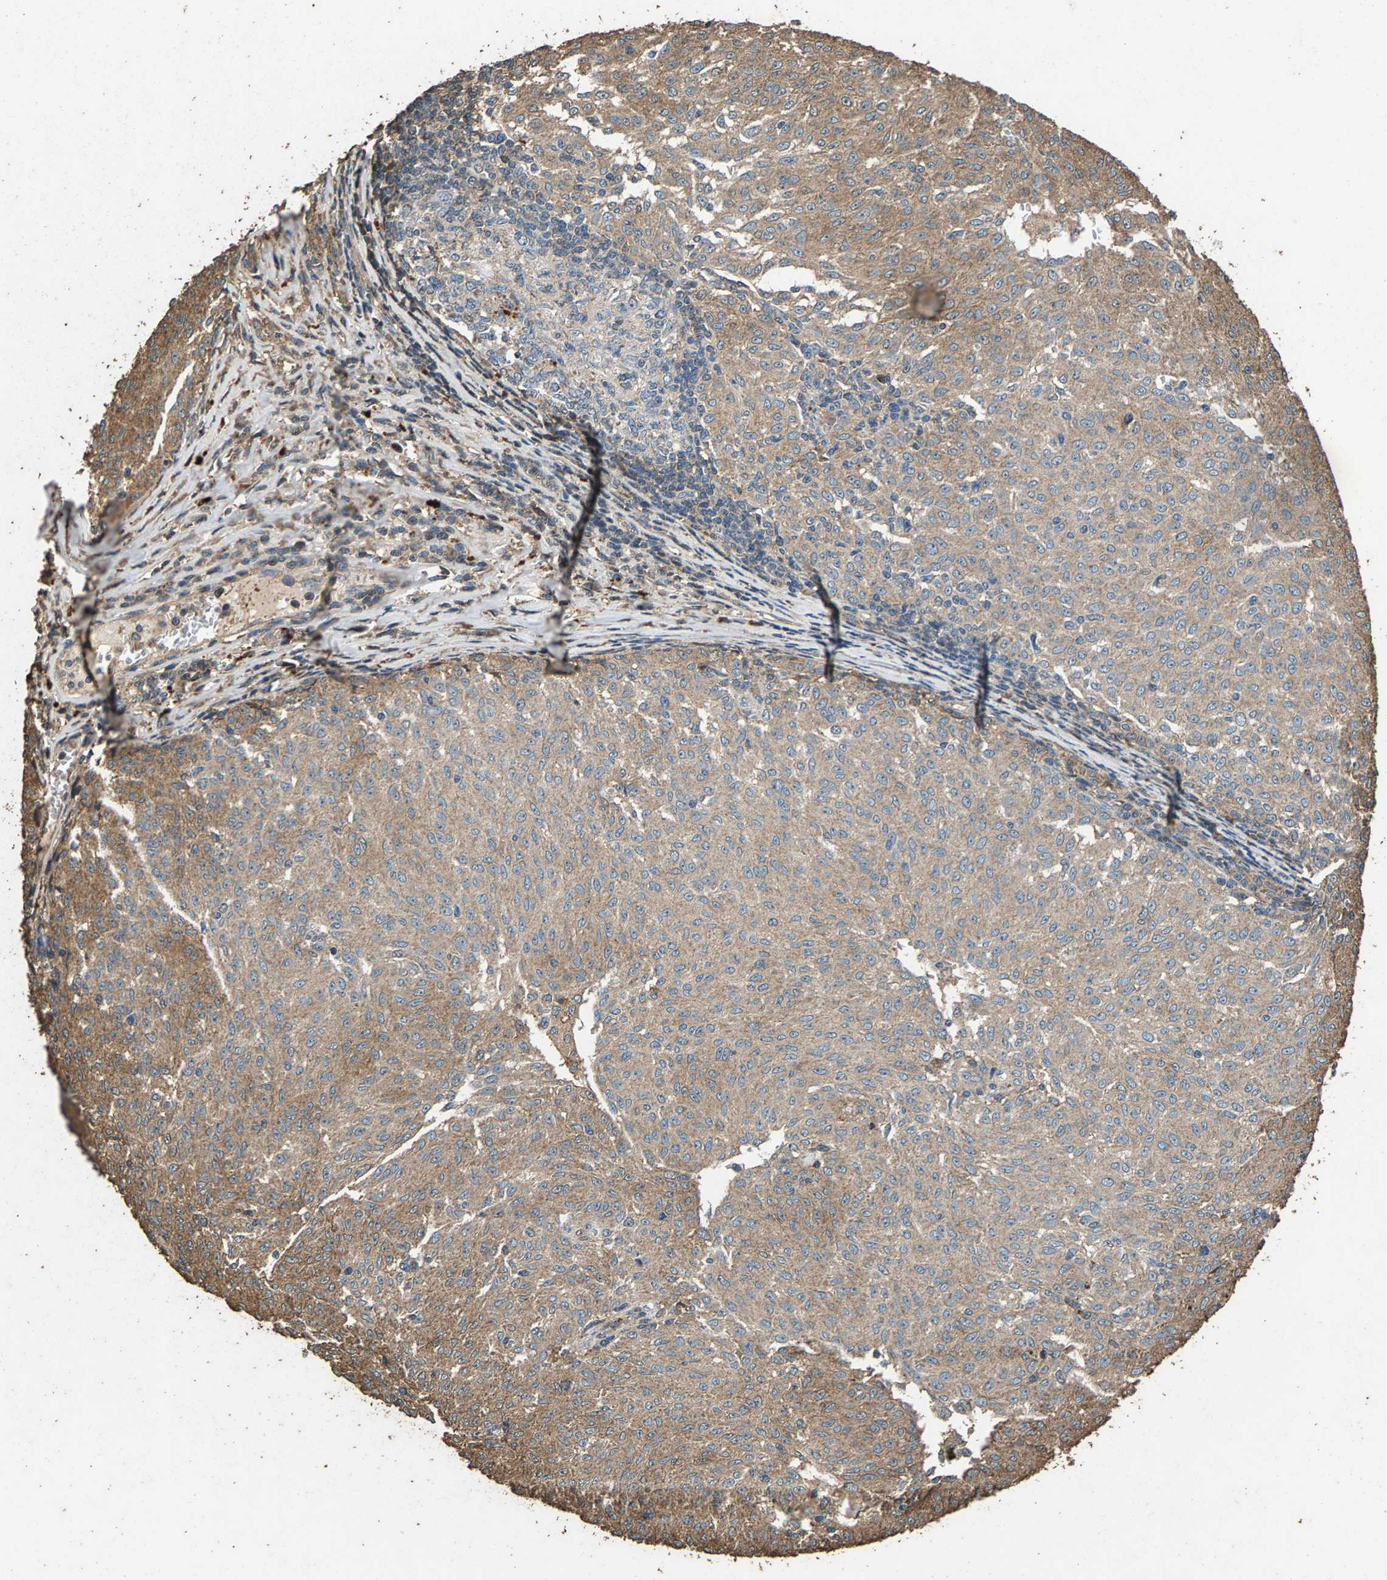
{"staining": {"intensity": "weak", "quantity": ">75%", "location": "cytoplasmic/membranous"}, "tissue": "melanoma", "cell_type": "Tumor cells", "image_type": "cancer", "snomed": [{"axis": "morphology", "description": "Malignant melanoma, NOS"}, {"axis": "topography", "description": "Skin"}], "caption": "Immunohistochemistry micrograph of neoplastic tissue: human malignant melanoma stained using IHC reveals low levels of weak protein expression localized specifically in the cytoplasmic/membranous of tumor cells, appearing as a cytoplasmic/membranous brown color.", "gene": "MRPL27", "patient": {"sex": "female", "age": 72}}